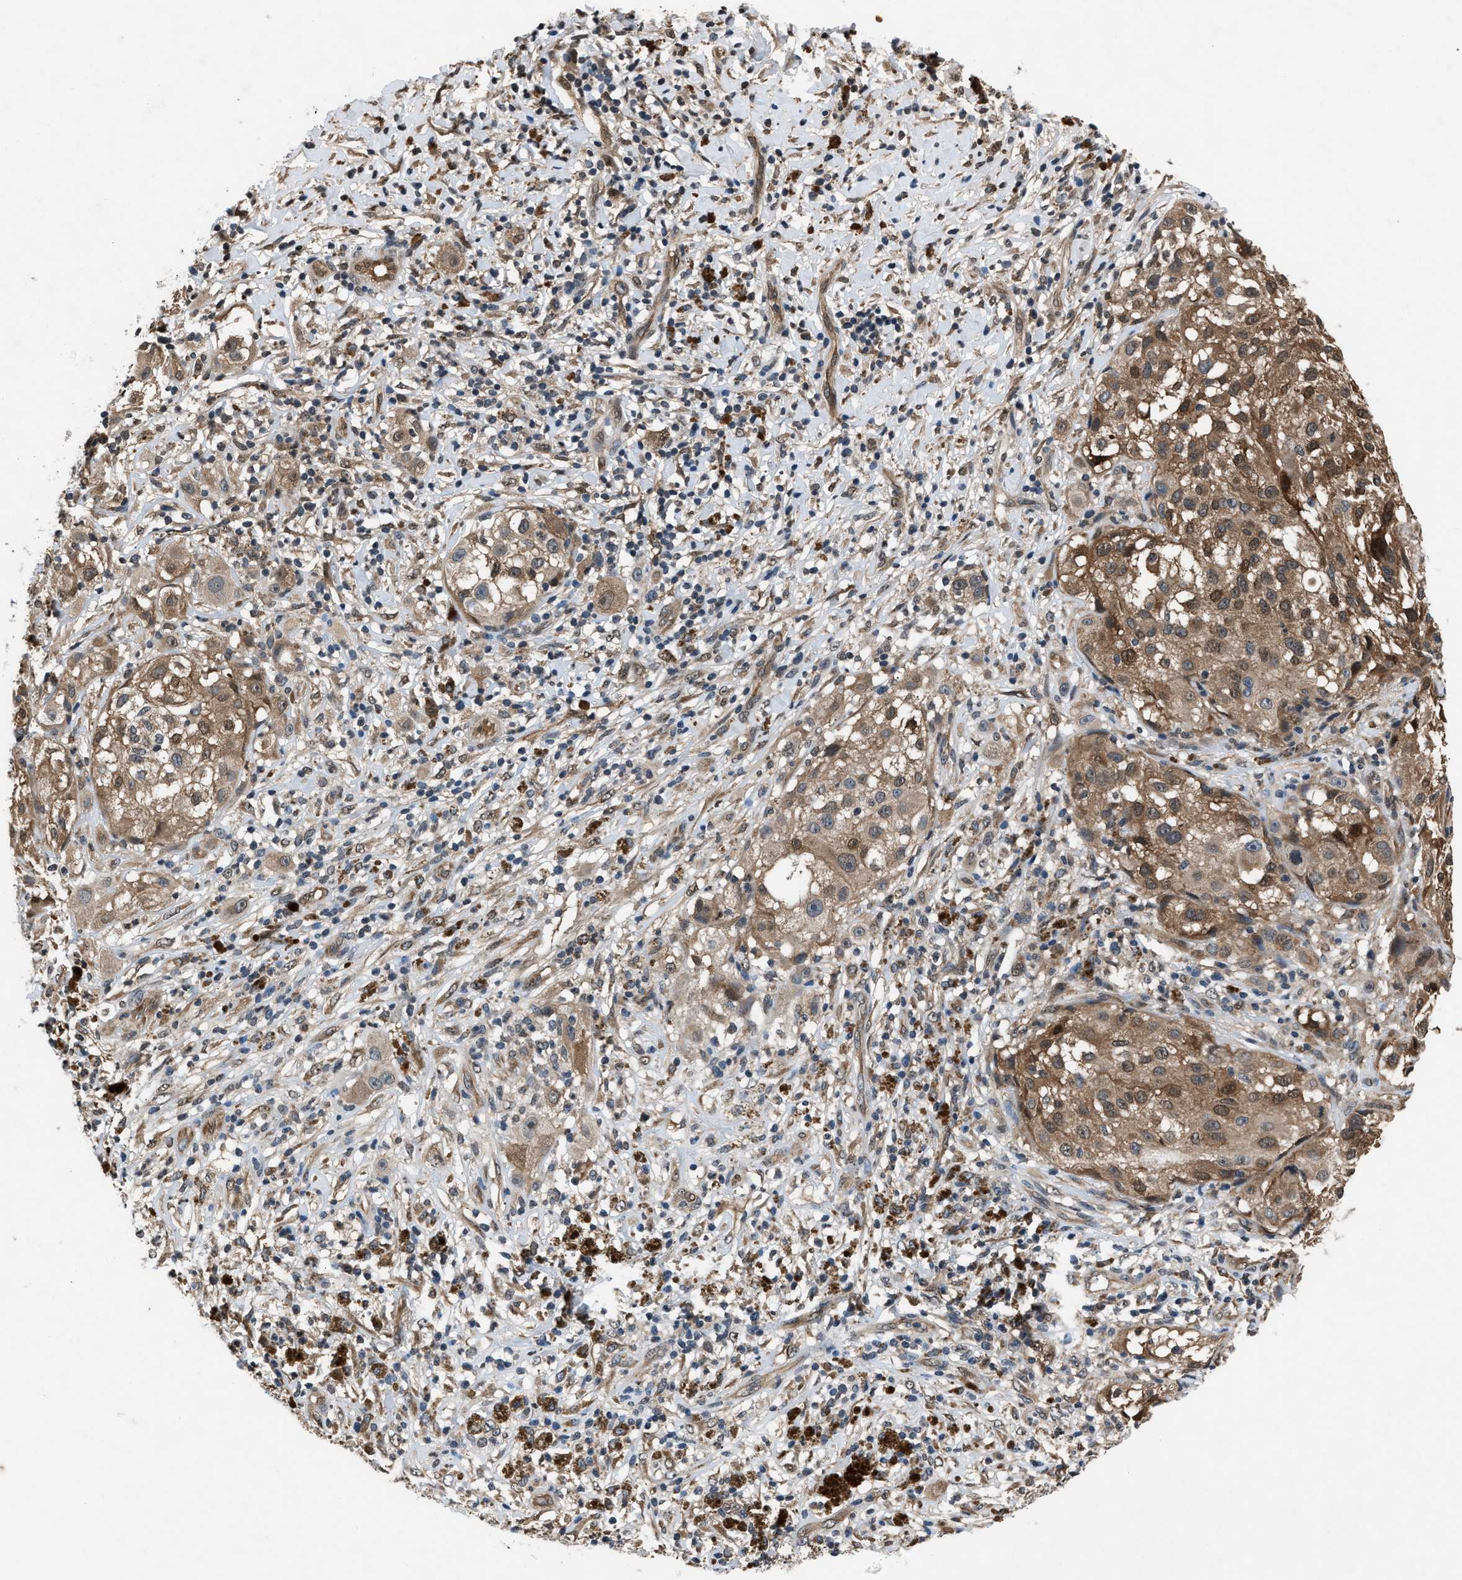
{"staining": {"intensity": "moderate", "quantity": ">75%", "location": "cytoplasmic/membranous,nuclear"}, "tissue": "melanoma", "cell_type": "Tumor cells", "image_type": "cancer", "snomed": [{"axis": "morphology", "description": "Necrosis, NOS"}, {"axis": "morphology", "description": "Malignant melanoma, NOS"}, {"axis": "topography", "description": "Skin"}], "caption": "Approximately >75% of tumor cells in malignant melanoma display moderate cytoplasmic/membranous and nuclear protein positivity as visualized by brown immunohistochemical staining.", "gene": "TP53I3", "patient": {"sex": "female", "age": 87}}